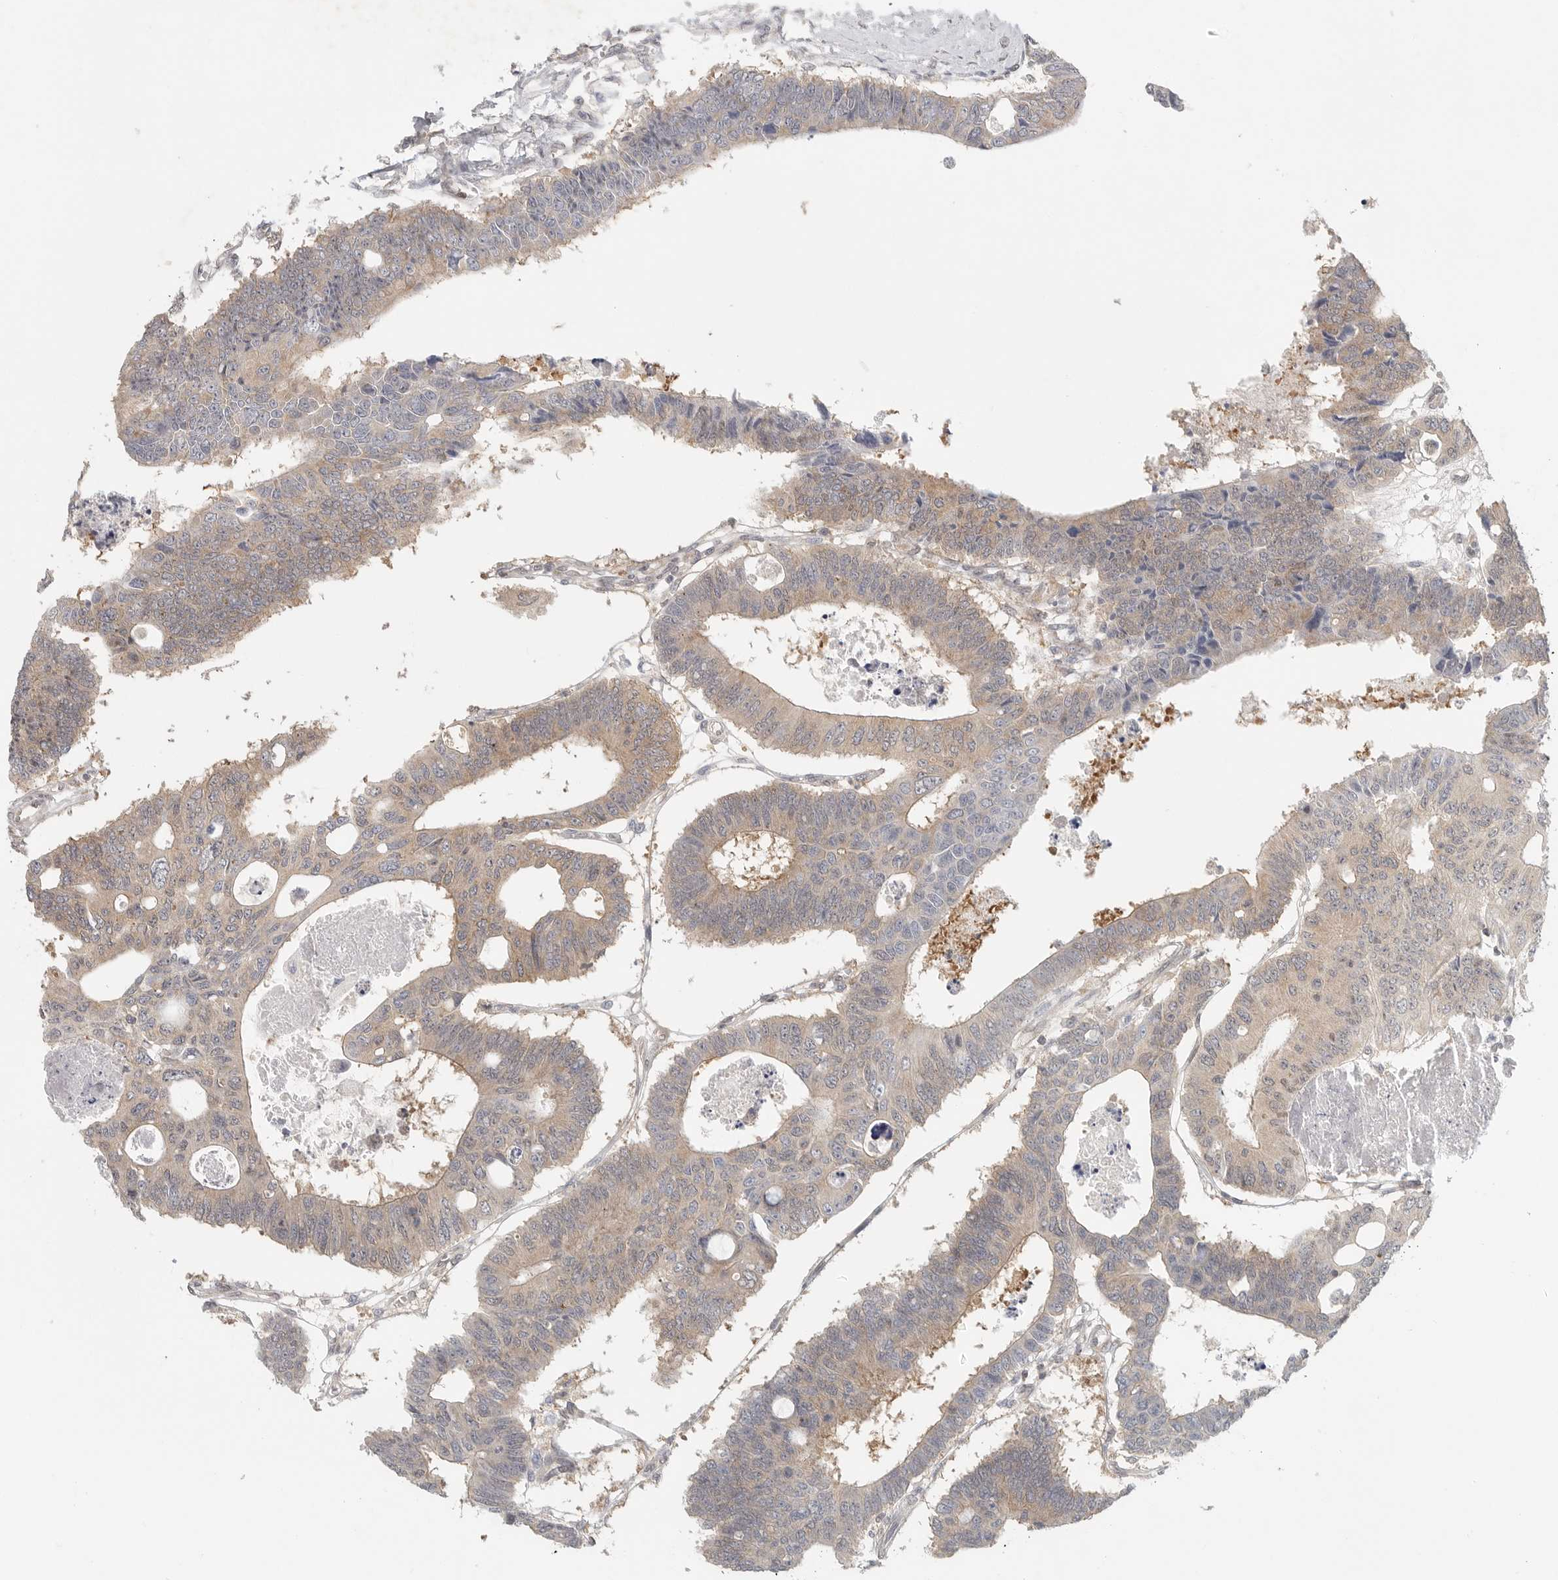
{"staining": {"intensity": "weak", "quantity": ">75%", "location": "cytoplasmic/membranous"}, "tissue": "colorectal cancer", "cell_type": "Tumor cells", "image_type": "cancer", "snomed": [{"axis": "morphology", "description": "Adenocarcinoma, NOS"}, {"axis": "topography", "description": "Rectum"}], "caption": "Colorectal adenocarcinoma tissue demonstrates weak cytoplasmic/membranous positivity in approximately >75% of tumor cells", "gene": "HDAC6", "patient": {"sex": "male", "age": 84}}